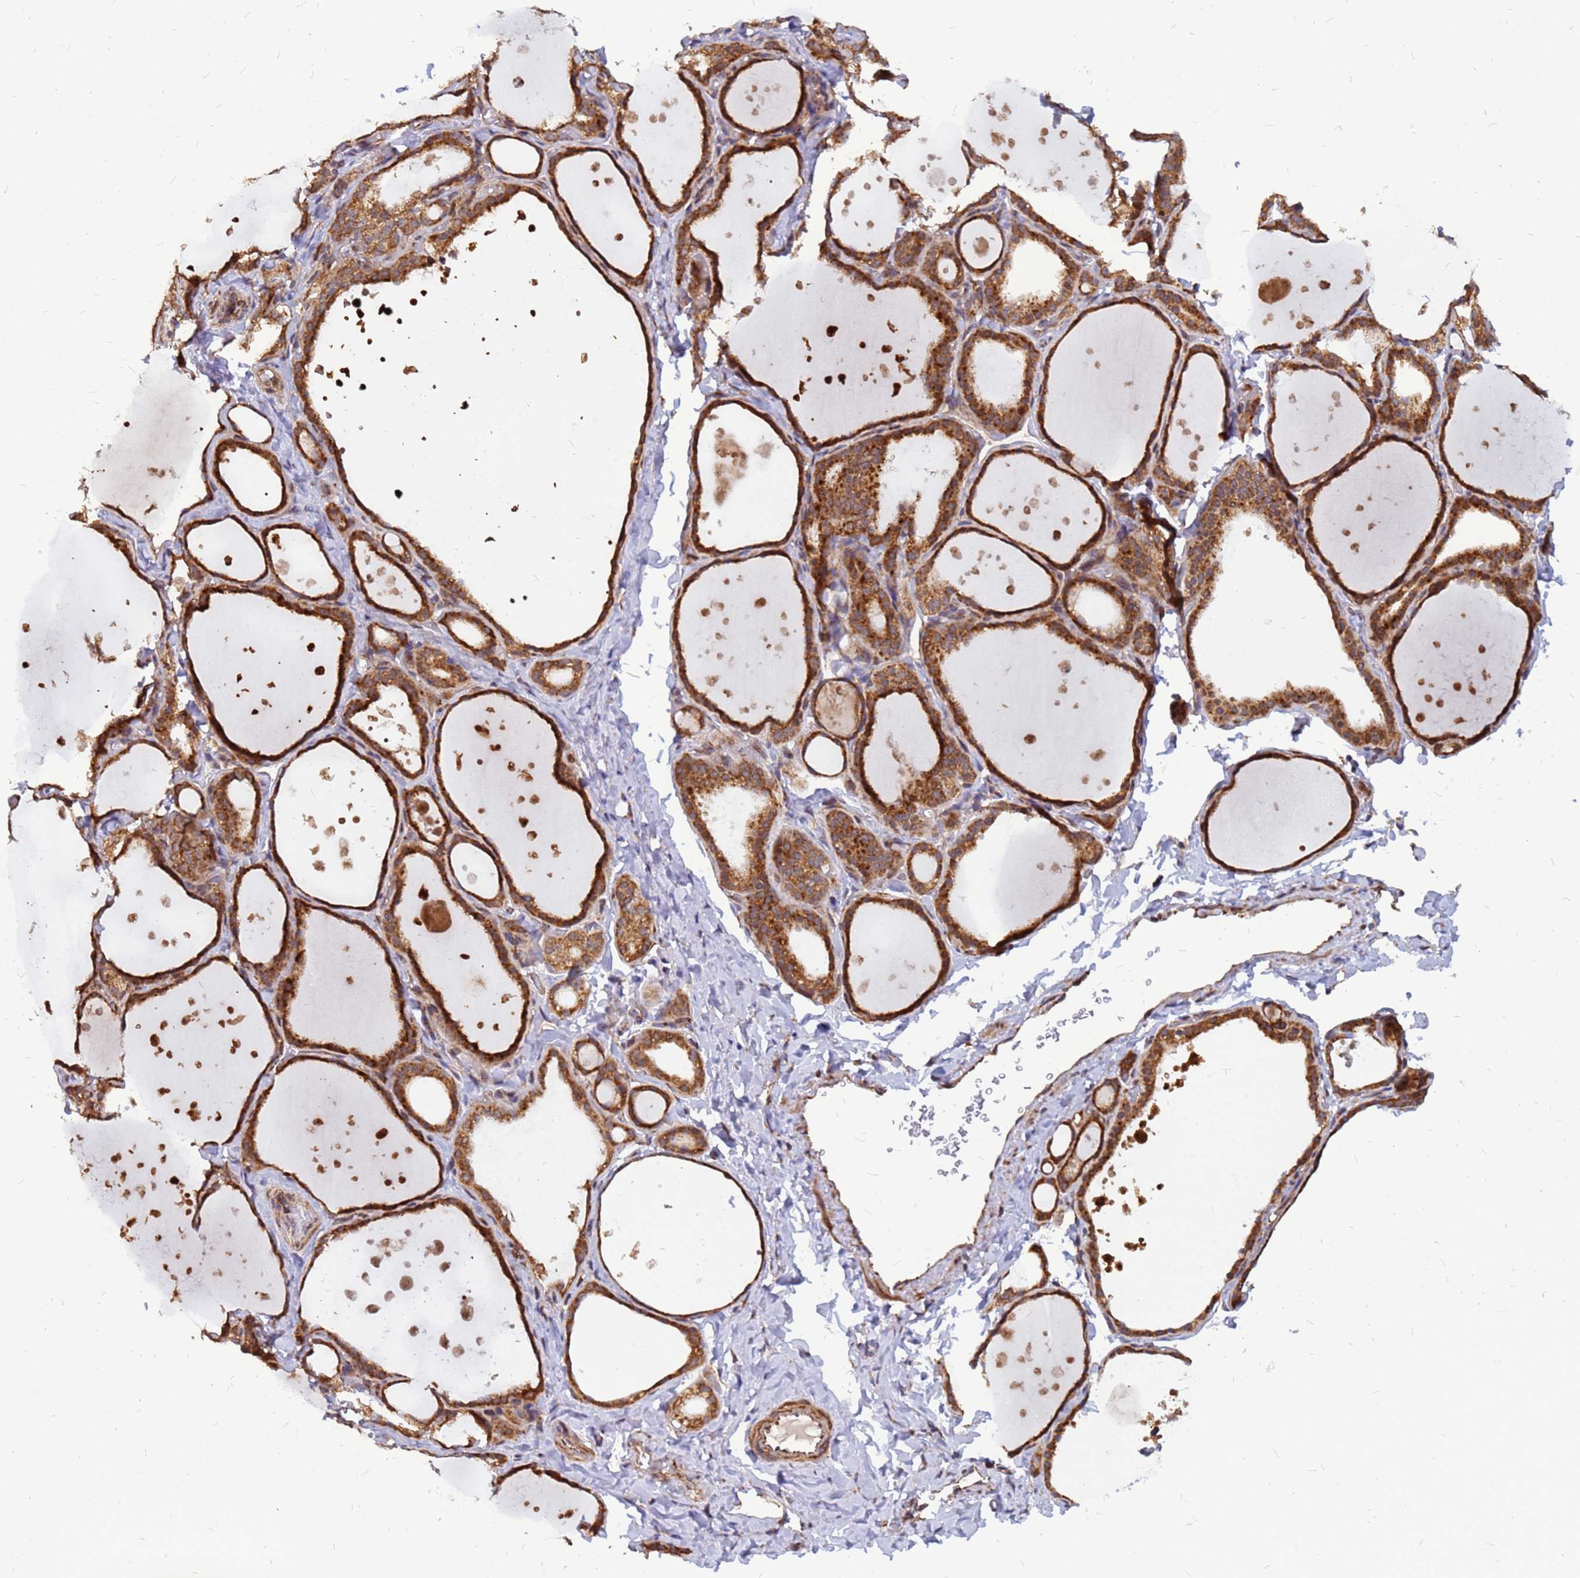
{"staining": {"intensity": "moderate", "quantity": ">75%", "location": "cytoplasmic/membranous"}, "tissue": "thyroid gland", "cell_type": "Glandular cells", "image_type": "normal", "snomed": [{"axis": "morphology", "description": "Normal tissue, NOS"}, {"axis": "topography", "description": "Thyroid gland"}], "caption": "Protein expression by immunohistochemistry shows moderate cytoplasmic/membranous positivity in about >75% of glandular cells in benign thyroid gland. (DAB (3,3'-diaminobenzidine) IHC with brightfield microscopy, high magnification).", "gene": "RPL8", "patient": {"sex": "female", "age": 44}}